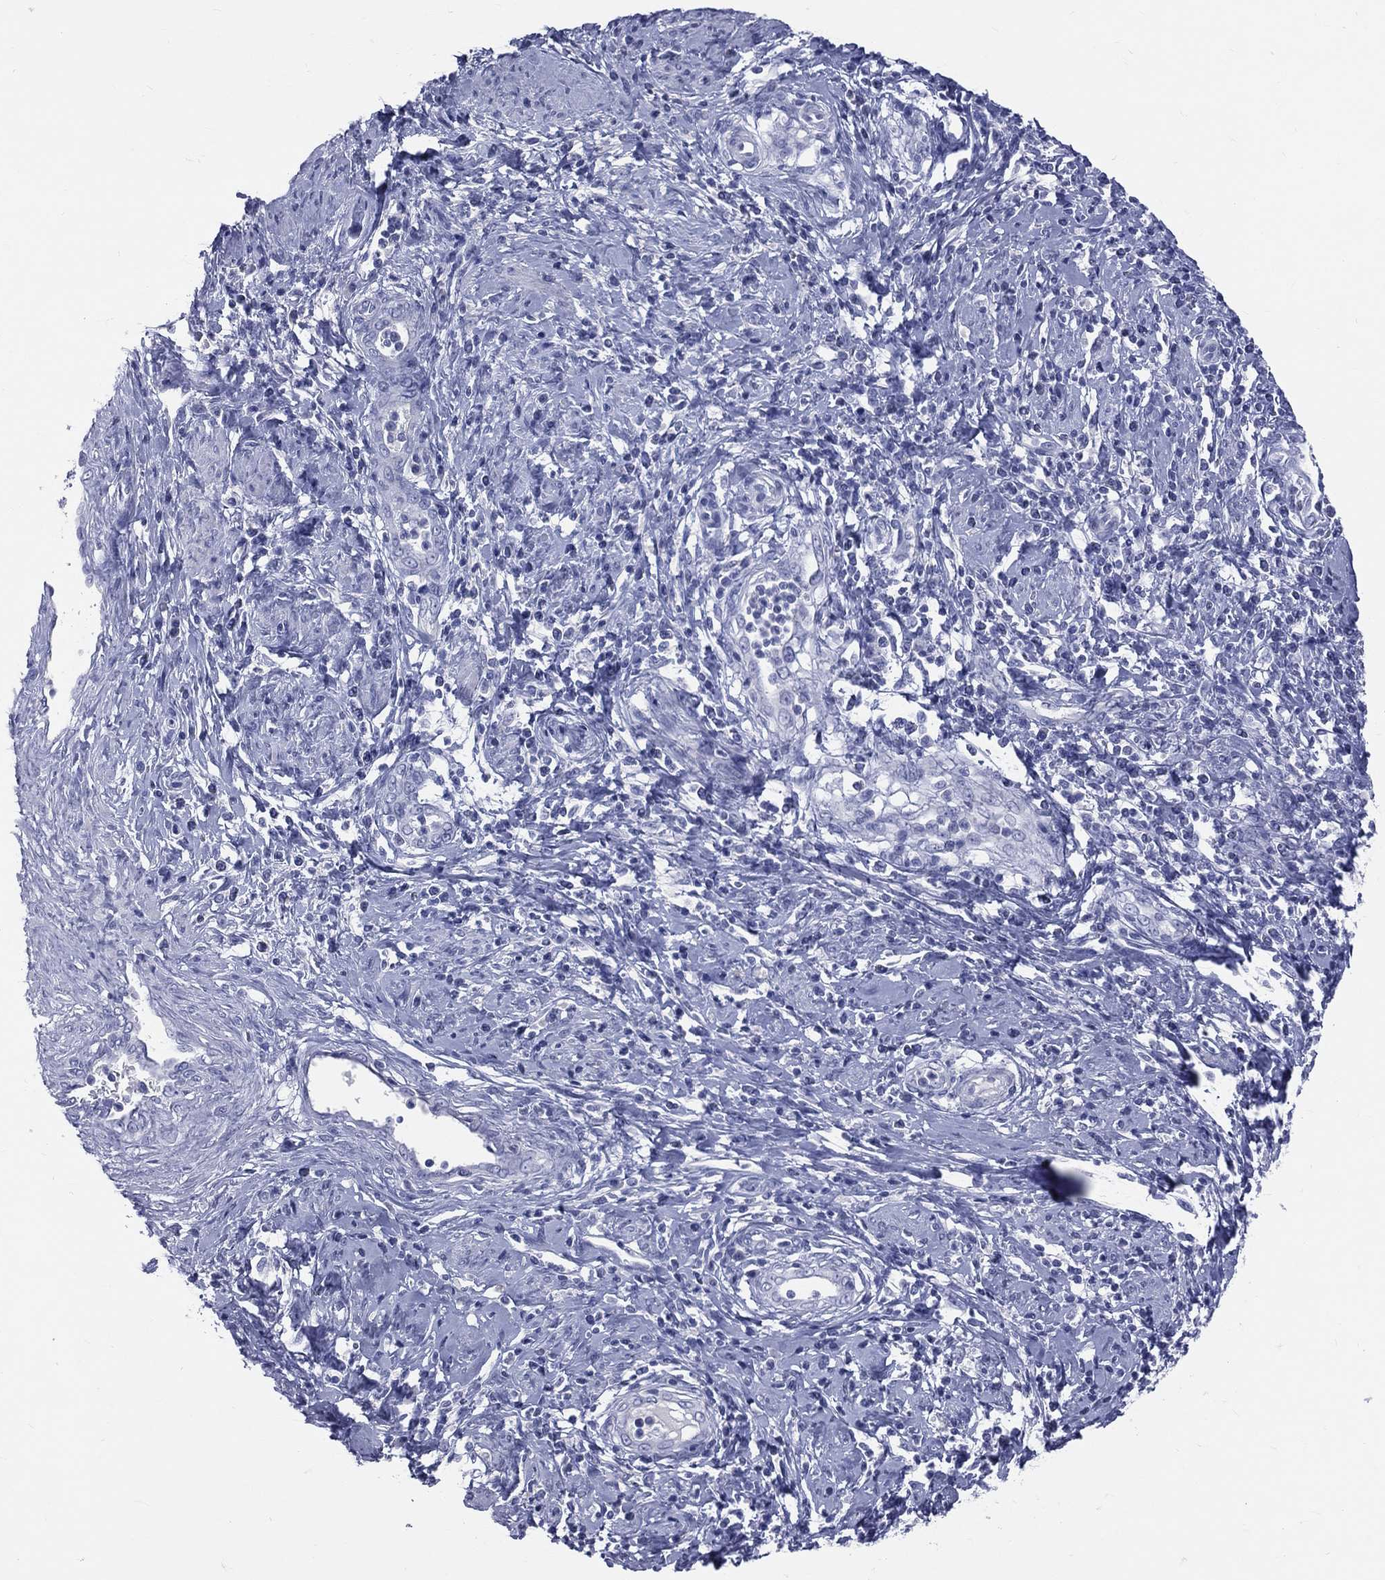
{"staining": {"intensity": "negative", "quantity": "none", "location": "none"}, "tissue": "cervical cancer", "cell_type": "Tumor cells", "image_type": "cancer", "snomed": [{"axis": "morphology", "description": "Squamous cell carcinoma, NOS"}, {"axis": "topography", "description": "Cervix"}], "caption": "Image shows no protein staining in tumor cells of cervical cancer tissue. (DAB immunohistochemistry visualized using brightfield microscopy, high magnification).", "gene": "CYLC1", "patient": {"sex": "female", "age": 26}}